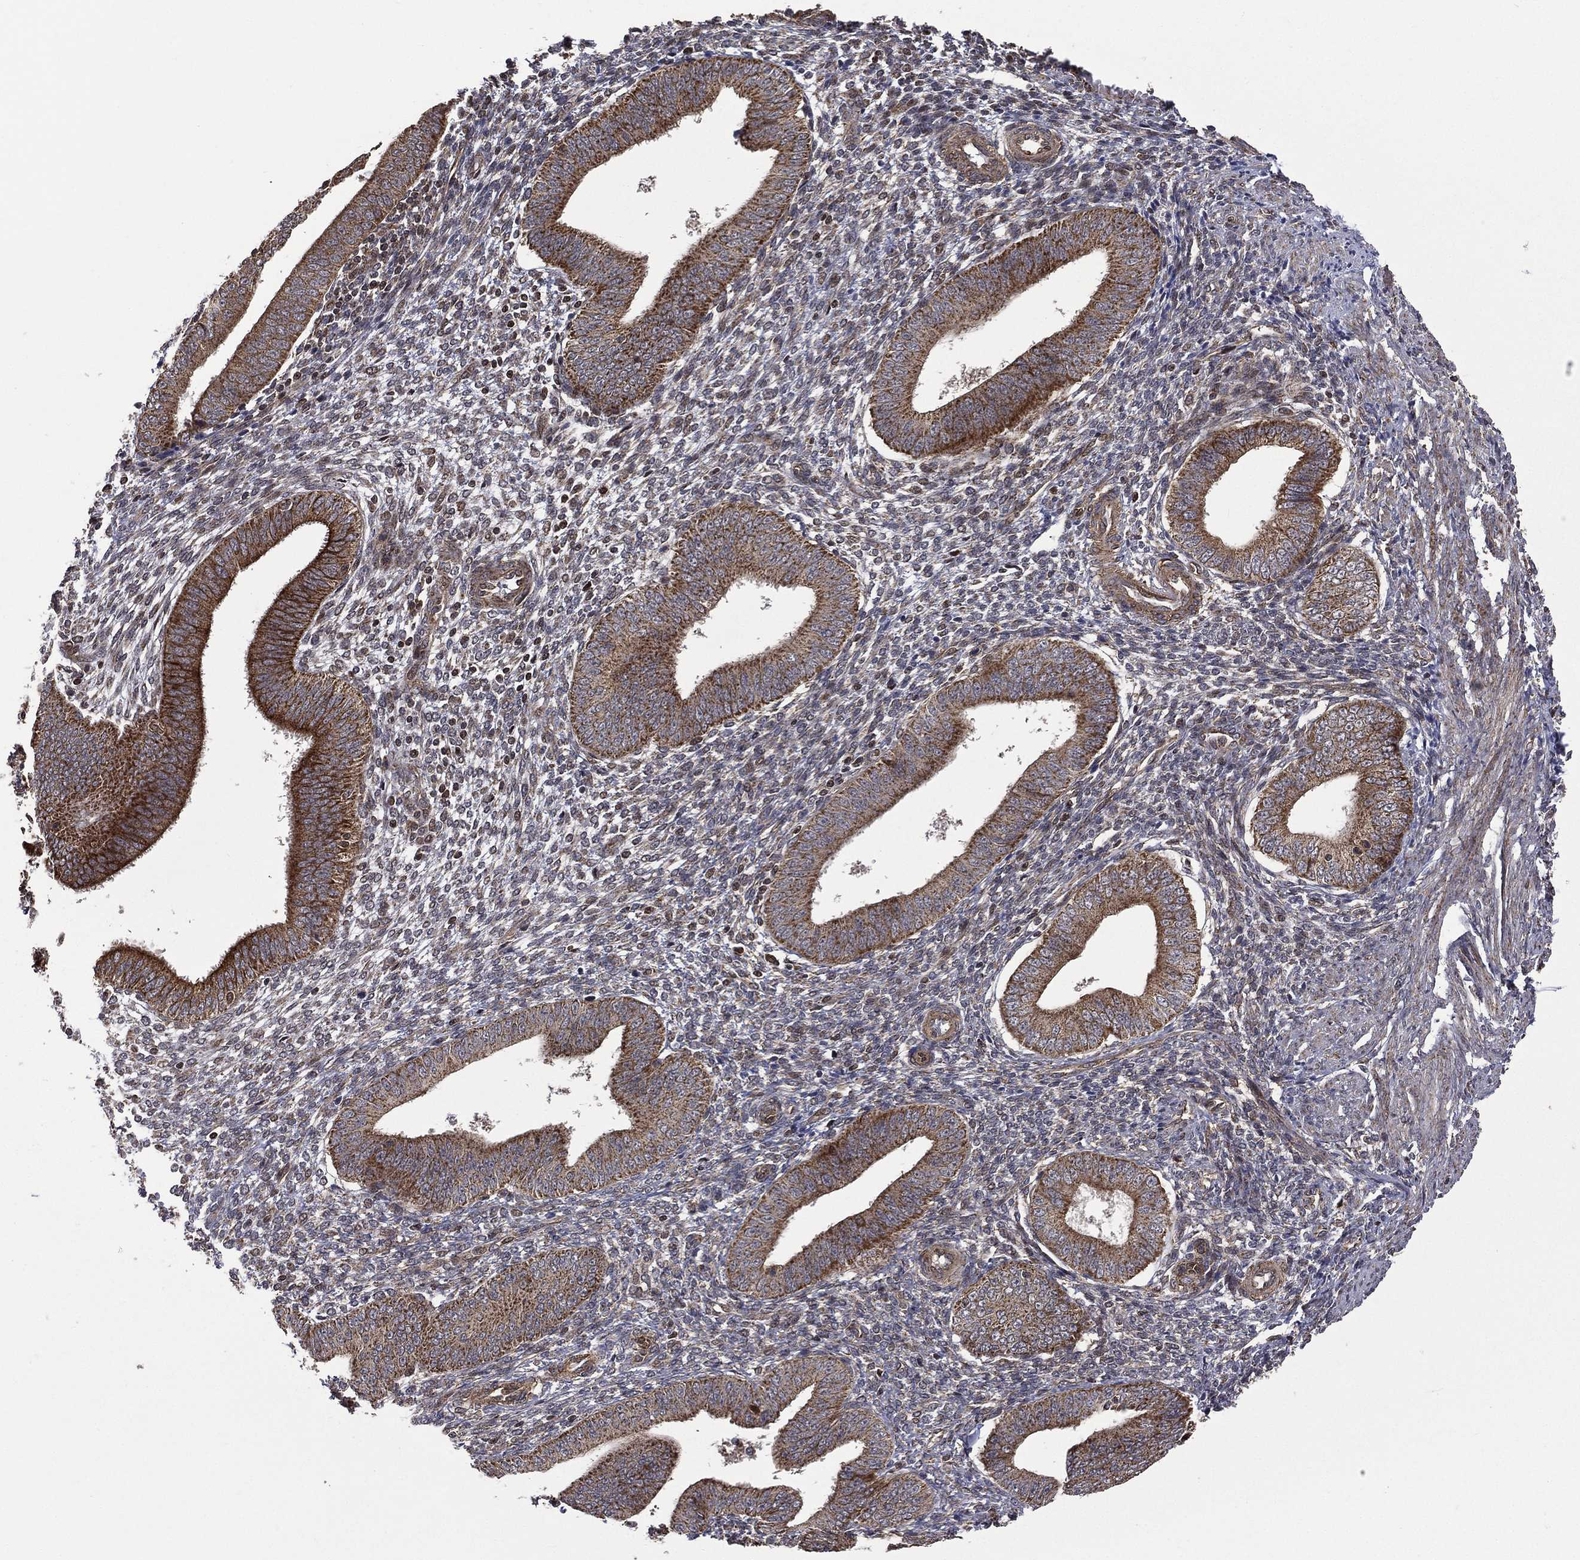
{"staining": {"intensity": "moderate", "quantity": "25%-75%", "location": "cytoplasmic/membranous"}, "tissue": "endometrium", "cell_type": "Cells in endometrial stroma", "image_type": "normal", "snomed": [{"axis": "morphology", "description": "Normal tissue, NOS"}, {"axis": "topography", "description": "Endometrium"}], "caption": "Unremarkable endometrium exhibits moderate cytoplasmic/membranous positivity in about 25%-75% of cells in endometrial stroma, visualized by immunohistochemistry. (DAB (3,3'-diaminobenzidine) IHC with brightfield microscopy, high magnification).", "gene": "GIMAP6", "patient": {"sex": "female", "age": 39}}